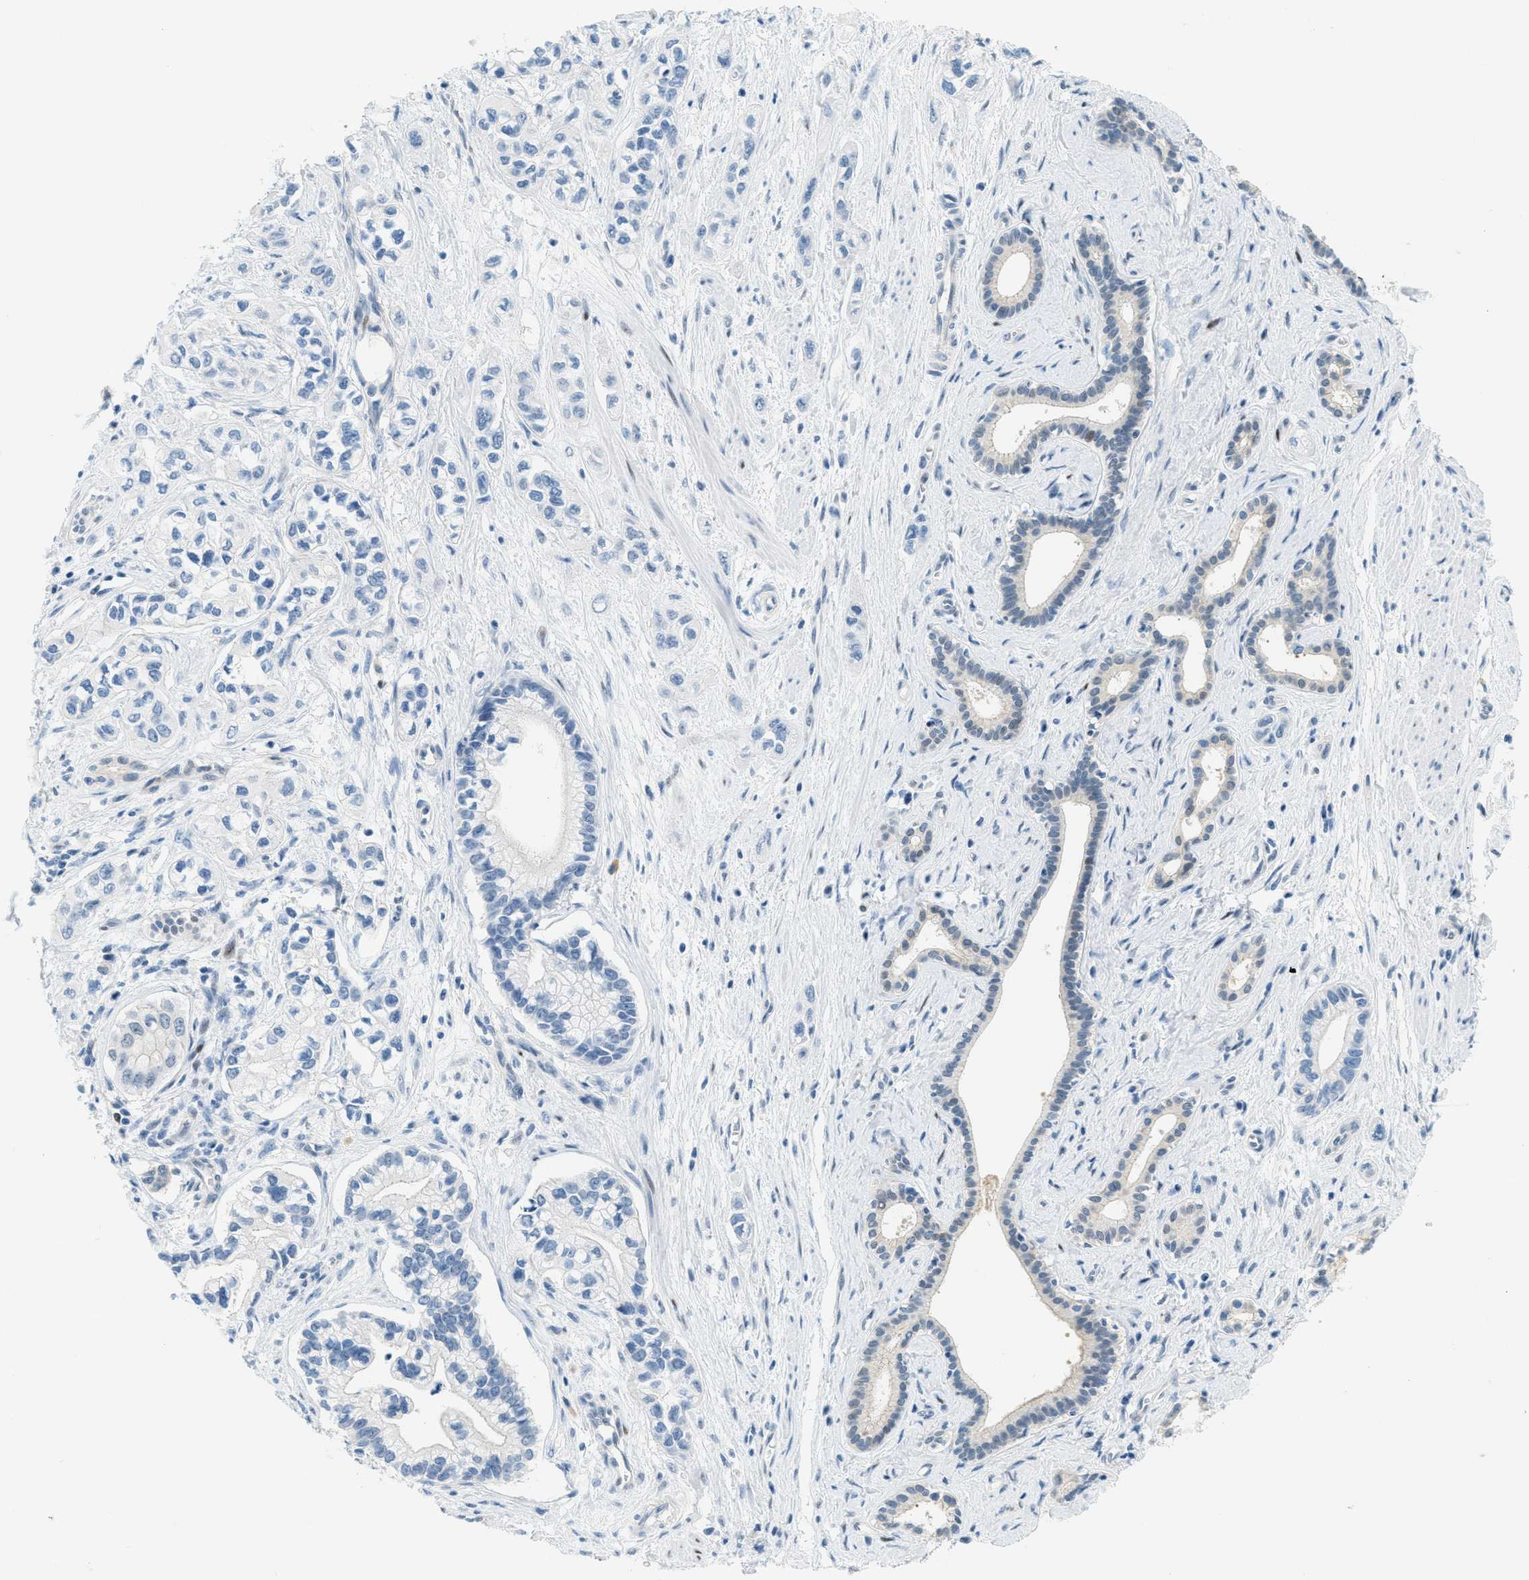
{"staining": {"intensity": "negative", "quantity": "none", "location": "none"}, "tissue": "pancreatic cancer", "cell_type": "Tumor cells", "image_type": "cancer", "snomed": [{"axis": "morphology", "description": "Adenocarcinoma, NOS"}, {"axis": "topography", "description": "Pancreas"}], "caption": "High power microscopy image of an immunohistochemistry (IHC) photomicrograph of pancreatic adenocarcinoma, revealing no significant positivity in tumor cells.", "gene": "CYP4X1", "patient": {"sex": "male", "age": 74}}